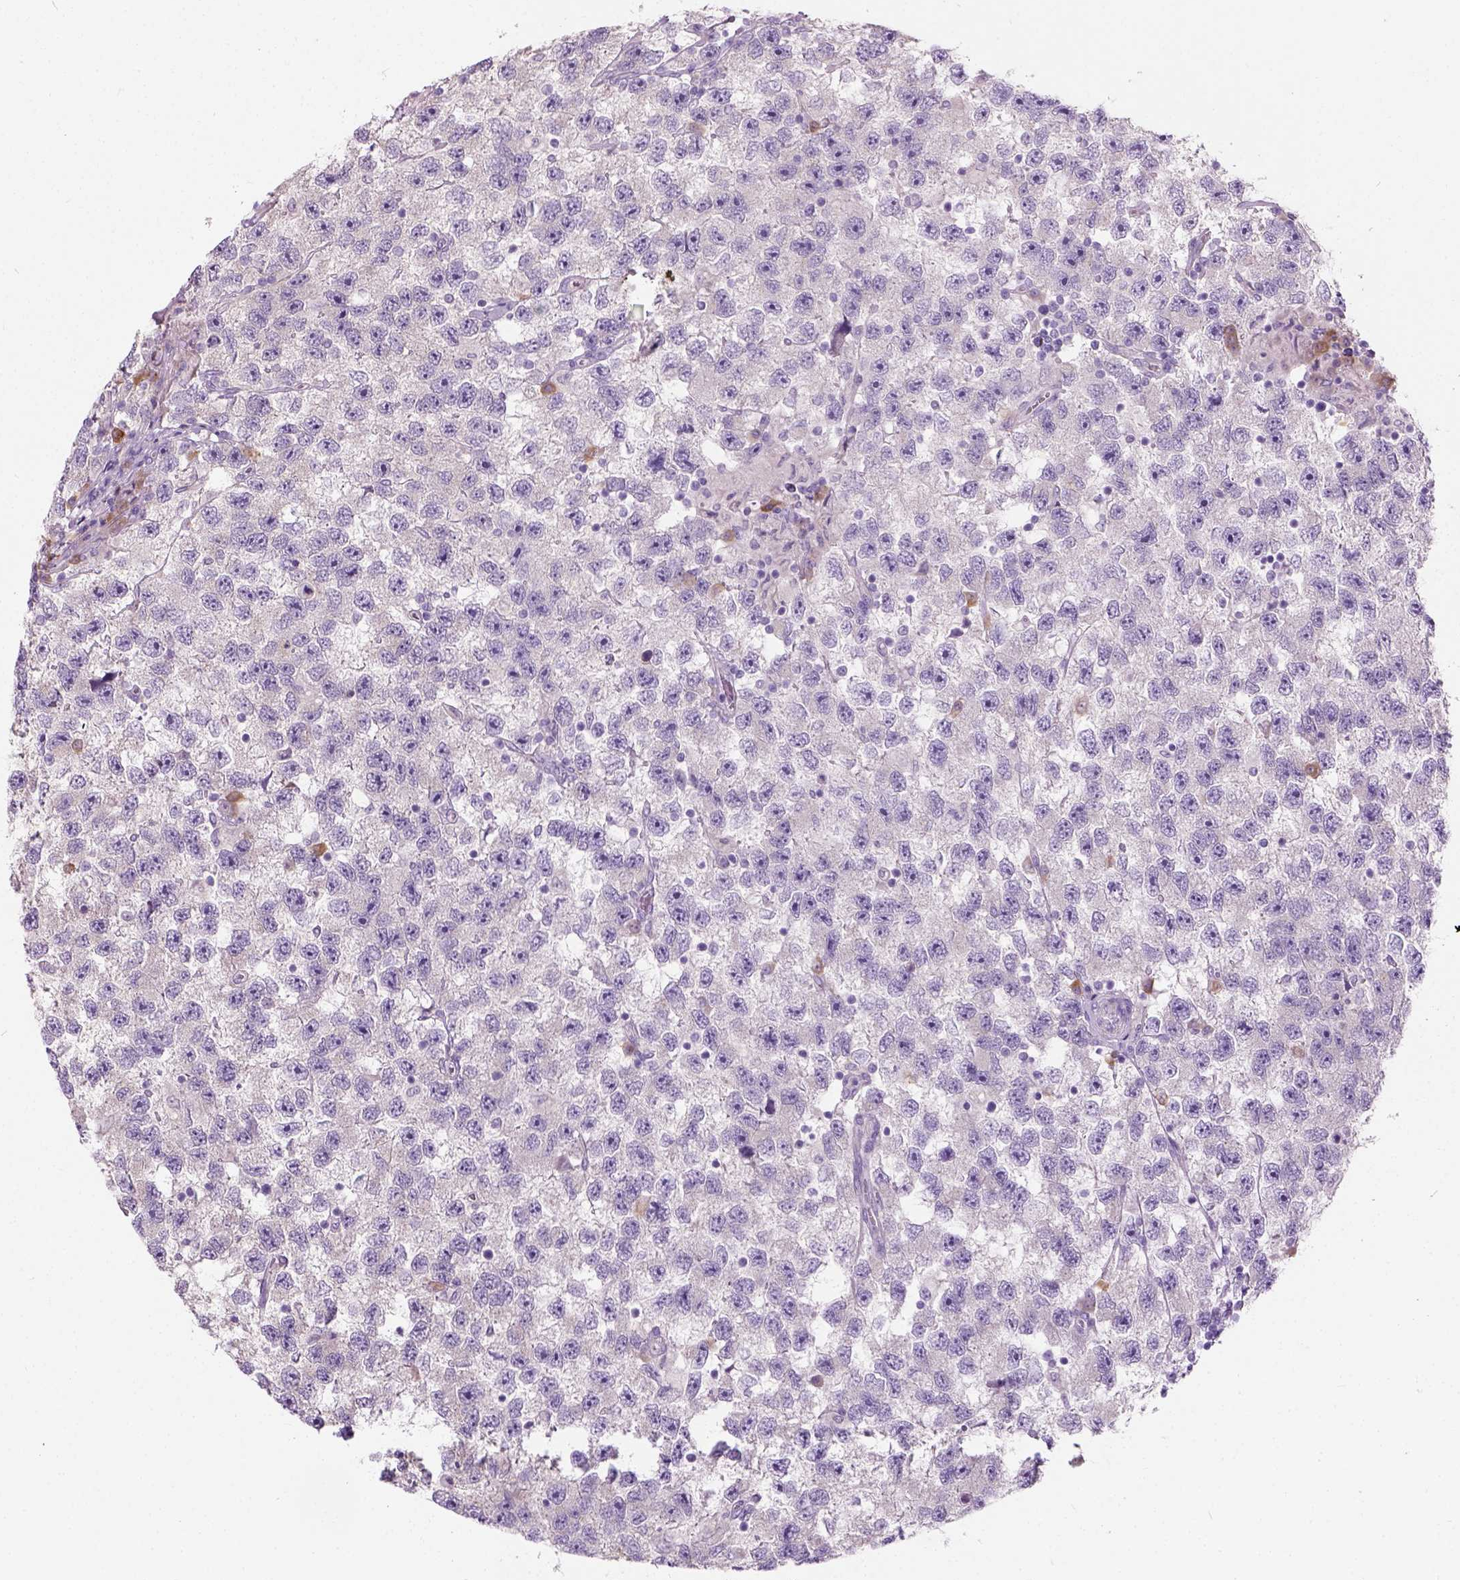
{"staining": {"intensity": "negative", "quantity": "none", "location": "none"}, "tissue": "testis cancer", "cell_type": "Tumor cells", "image_type": "cancer", "snomed": [{"axis": "morphology", "description": "Seminoma, NOS"}, {"axis": "topography", "description": "Testis"}], "caption": "The photomicrograph displays no significant expression in tumor cells of seminoma (testis).", "gene": "TRIM72", "patient": {"sex": "male", "age": 26}}